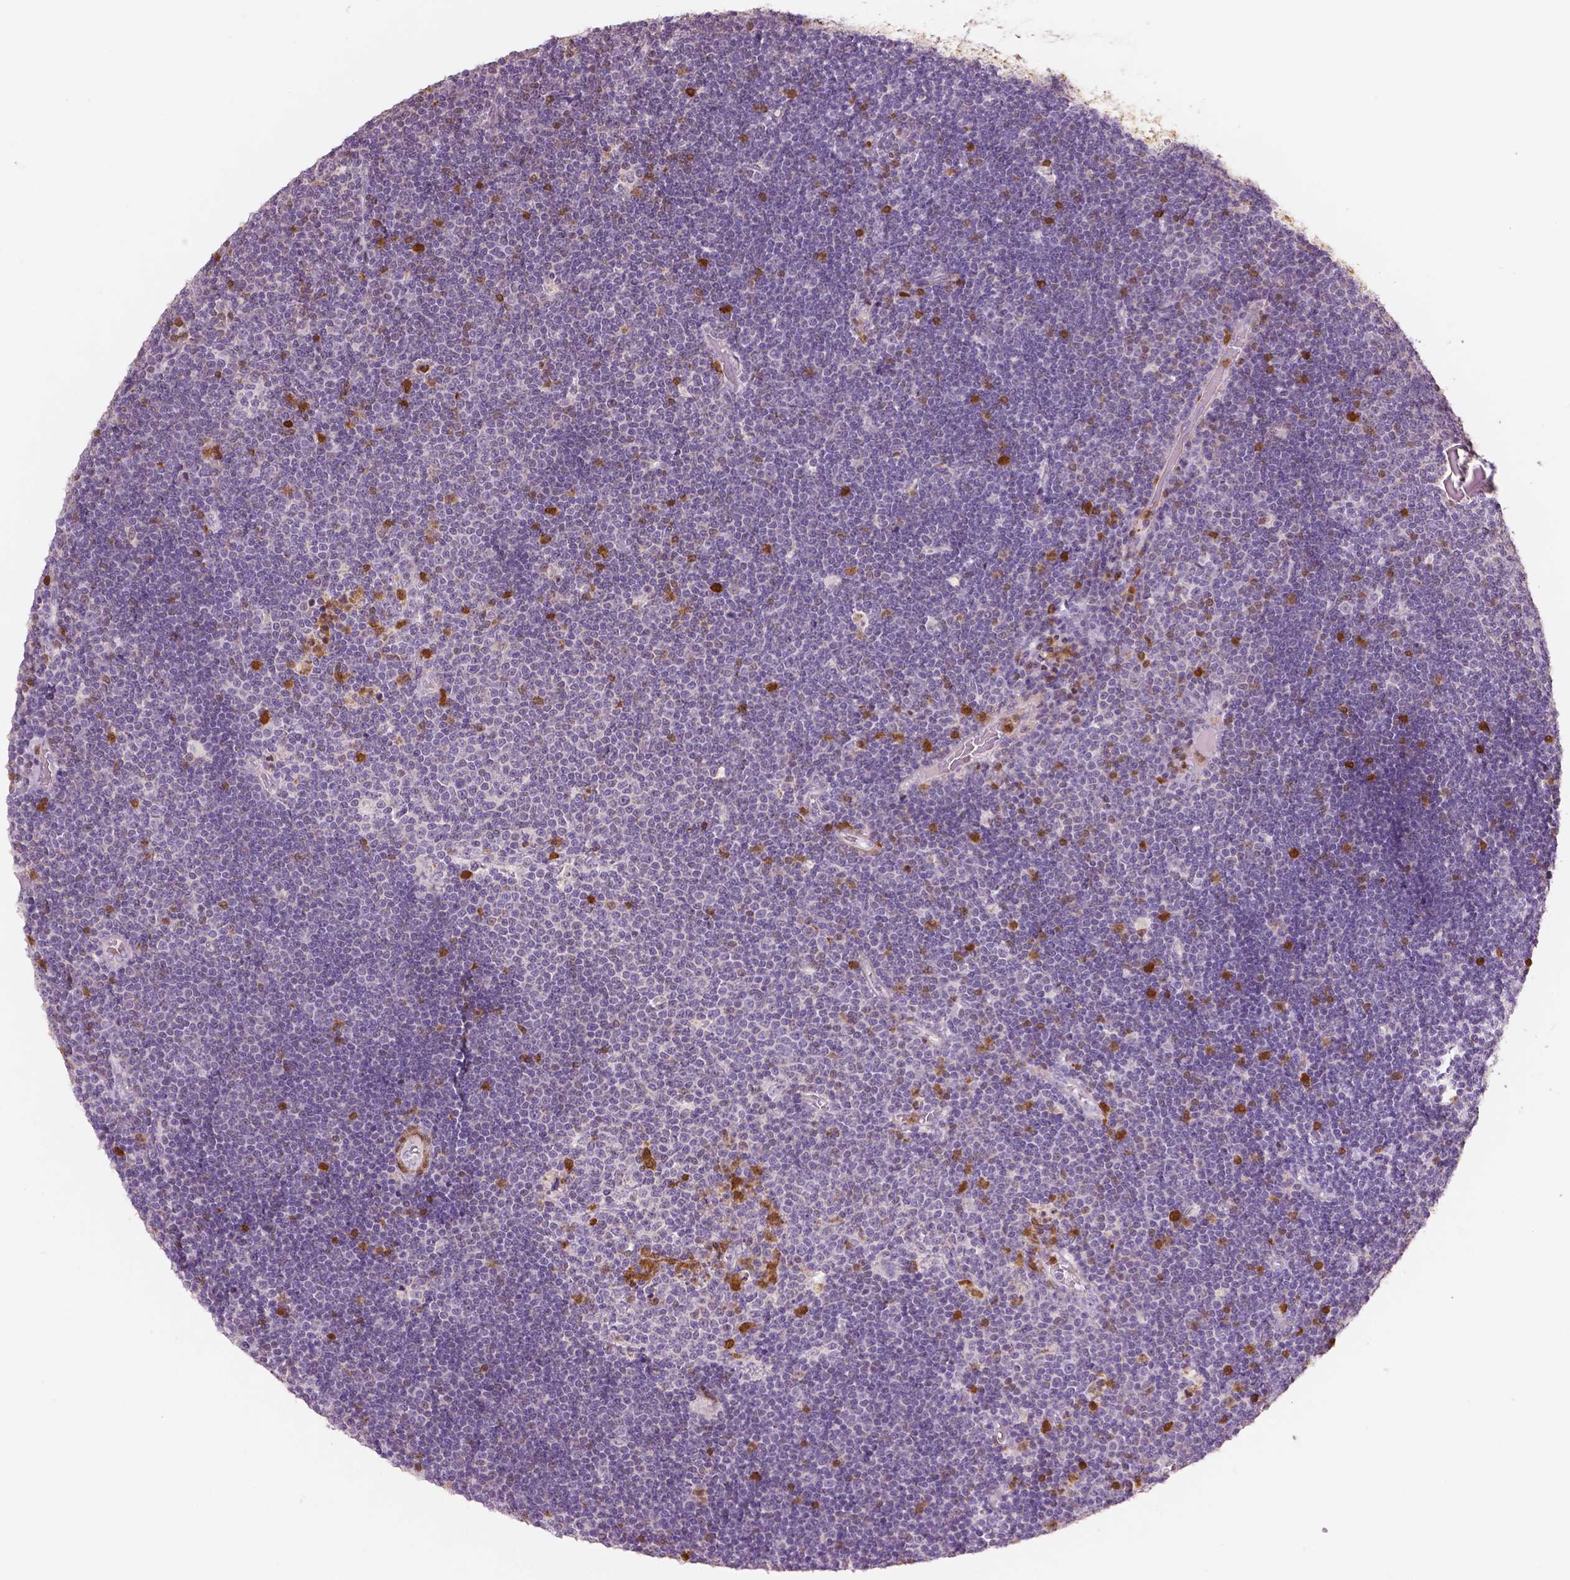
{"staining": {"intensity": "negative", "quantity": "none", "location": "none"}, "tissue": "lymphoma", "cell_type": "Tumor cells", "image_type": "cancer", "snomed": [{"axis": "morphology", "description": "Malignant lymphoma, non-Hodgkin's type, Low grade"}, {"axis": "topography", "description": "Brain"}], "caption": "Immunohistochemistry (IHC) histopathology image of malignant lymphoma, non-Hodgkin's type (low-grade) stained for a protein (brown), which shows no staining in tumor cells. Brightfield microscopy of IHC stained with DAB (brown) and hematoxylin (blue), captured at high magnification.", "gene": "S100A4", "patient": {"sex": "female", "age": 66}}